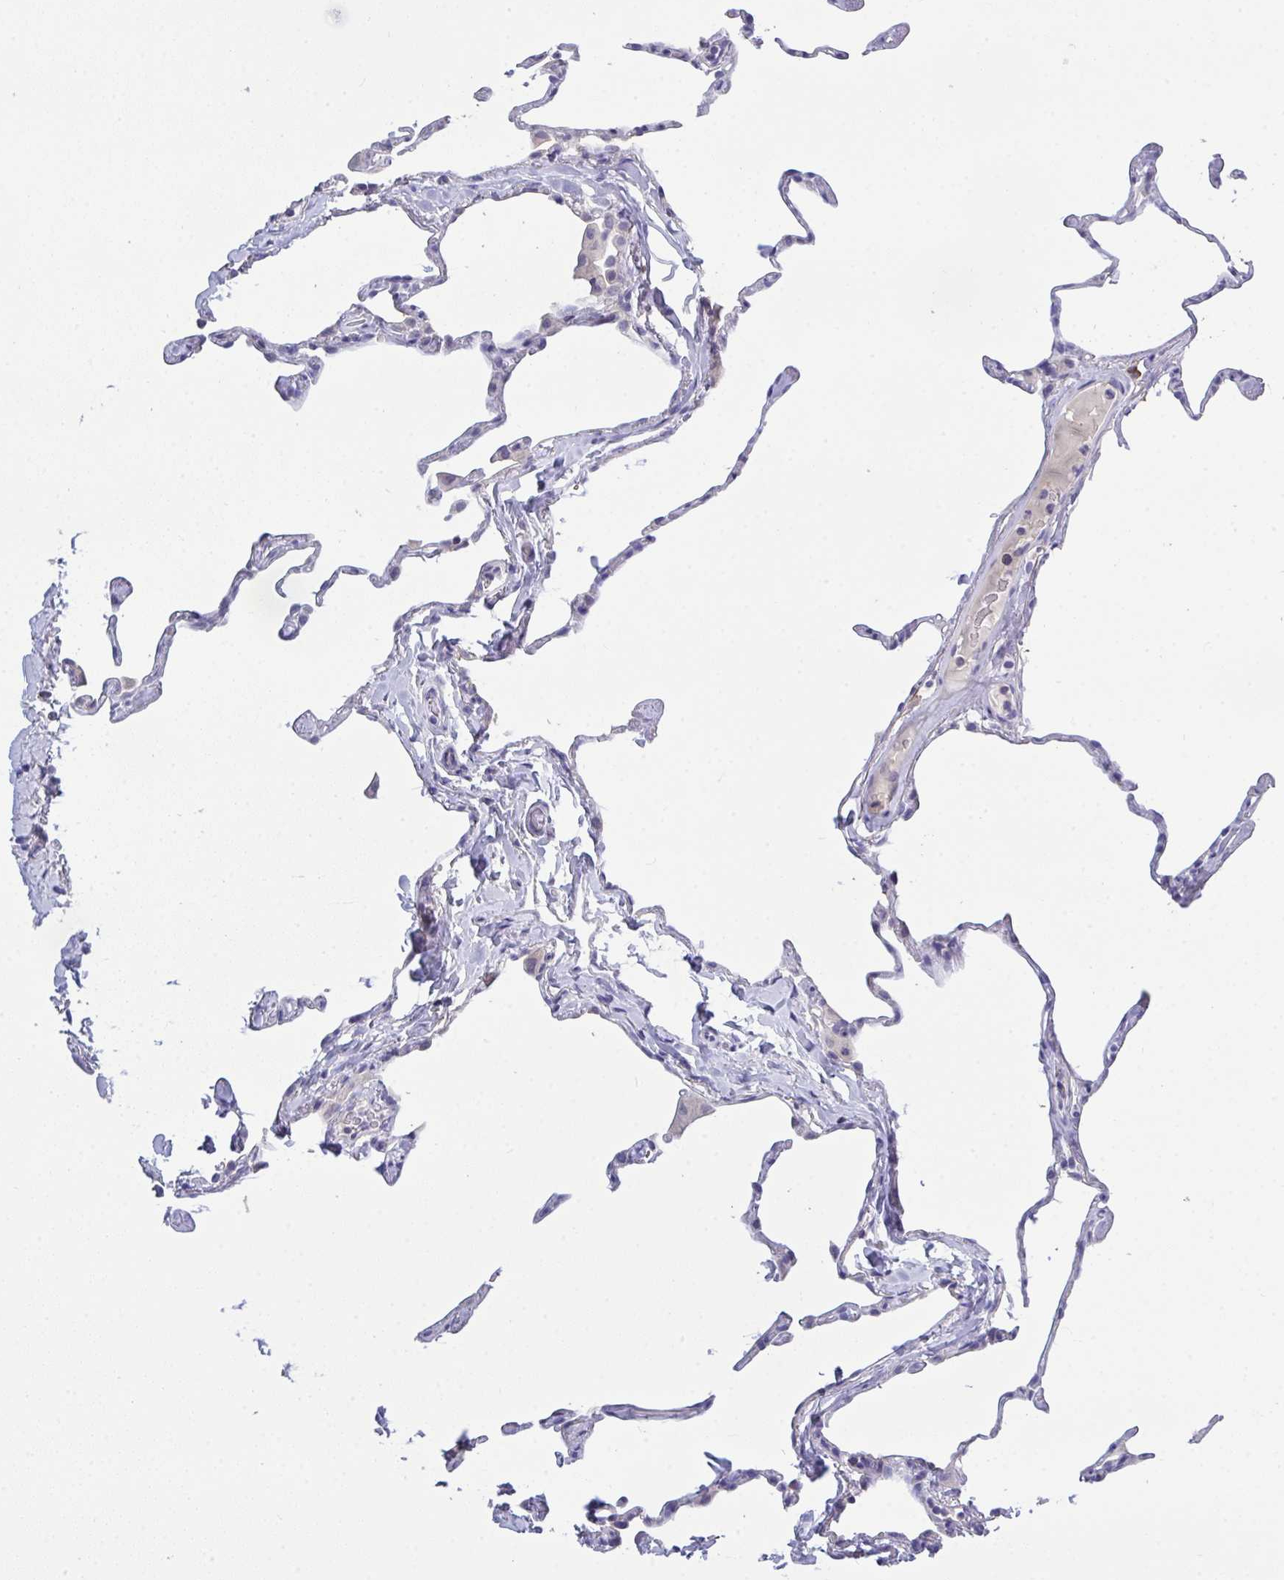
{"staining": {"intensity": "negative", "quantity": "none", "location": "none"}, "tissue": "lung", "cell_type": "Alveolar cells", "image_type": "normal", "snomed": [{"axis": "morphology", "description": "Normal tissue, NOS"}, {"axis": "topography", "description": "Lung"}], "caption": "Immunohistochemical staining of unremarkable lung demonstrates no significant expression in alveolar cells.", "gene": "LRRC58", "patient": {"sex": "male", "age": 65}}